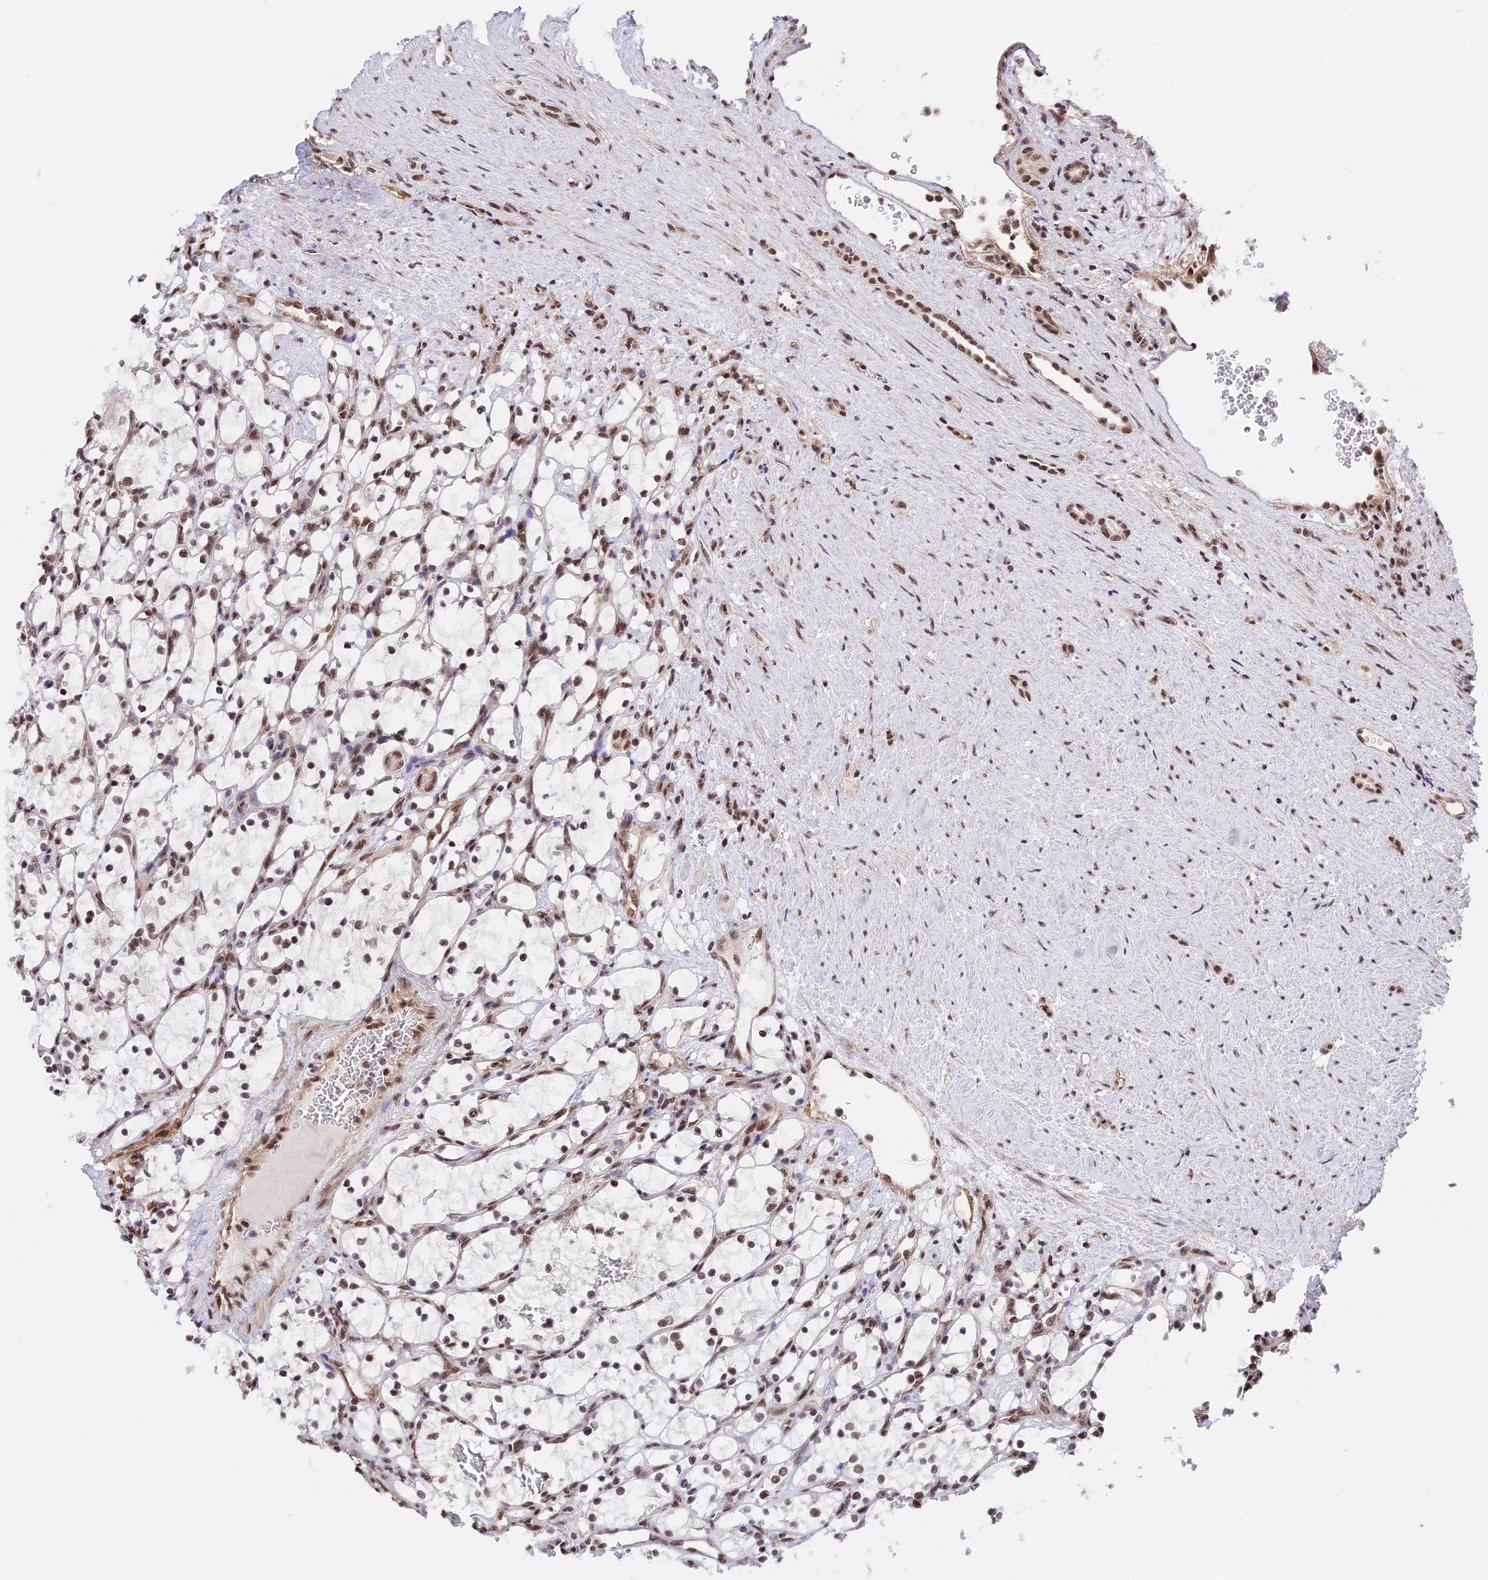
{"staining": {"intensity": "moderate", "quantity": ">75%", "location": "nuclear"}, "tissue": "renal cancer", "cell_type": "Tumor cells", "image_type": "cancer", "snomed": [{"axis": "morphology", "description": "Adenocarcinoma, NOS"}, {"axis": "topography", "description": "Kidney"}], "caption": "The histopathology image shows immunohistochemical staining of adenocarcinoma (renal). There is moderate nuclear positivity is seen in approximately >75% of tumor cells.", "gene": "RBM42", "patient": {"sex": "female", "age": 69}}